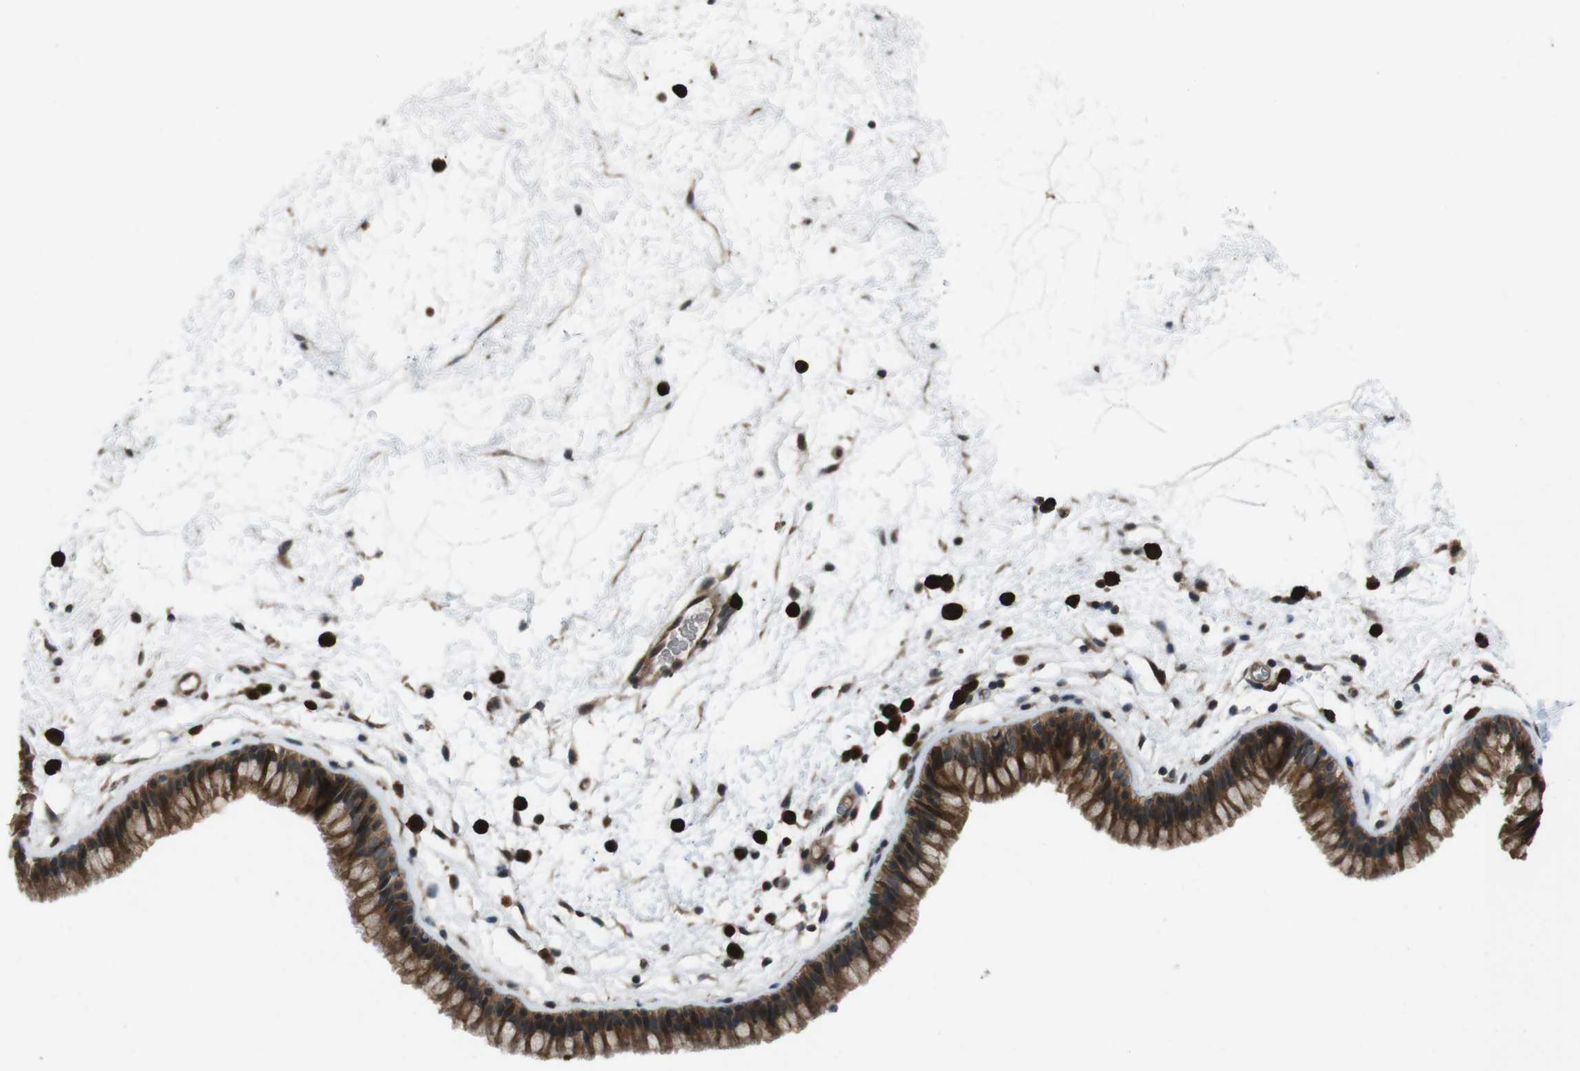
{"staining": {"intensity": "strong", "quantity": ">75%", "location": "cytoplasmic/membranous"}, "tissue": "nasopharynx", "cell_type": "Respiratory epithelial cells", "image_type": "normal", "snomed": [{"axis": "morphology", "description": "Normal tissue, NOS"}, {"axis": "morphology", "description": "Inflammation, NOS"}, {"axis": "topography", "description": "Nasopharynx"}], "caption": "Approximately >75% of respiratory epithelial cells in normal nasopharynx demonstrate strong cytoplasmic/membranous protein positivity as visualized by brown immunohistochemical staining.", "gene": "SLC22A23", "patient": {"sex": "male", "age": 48}}